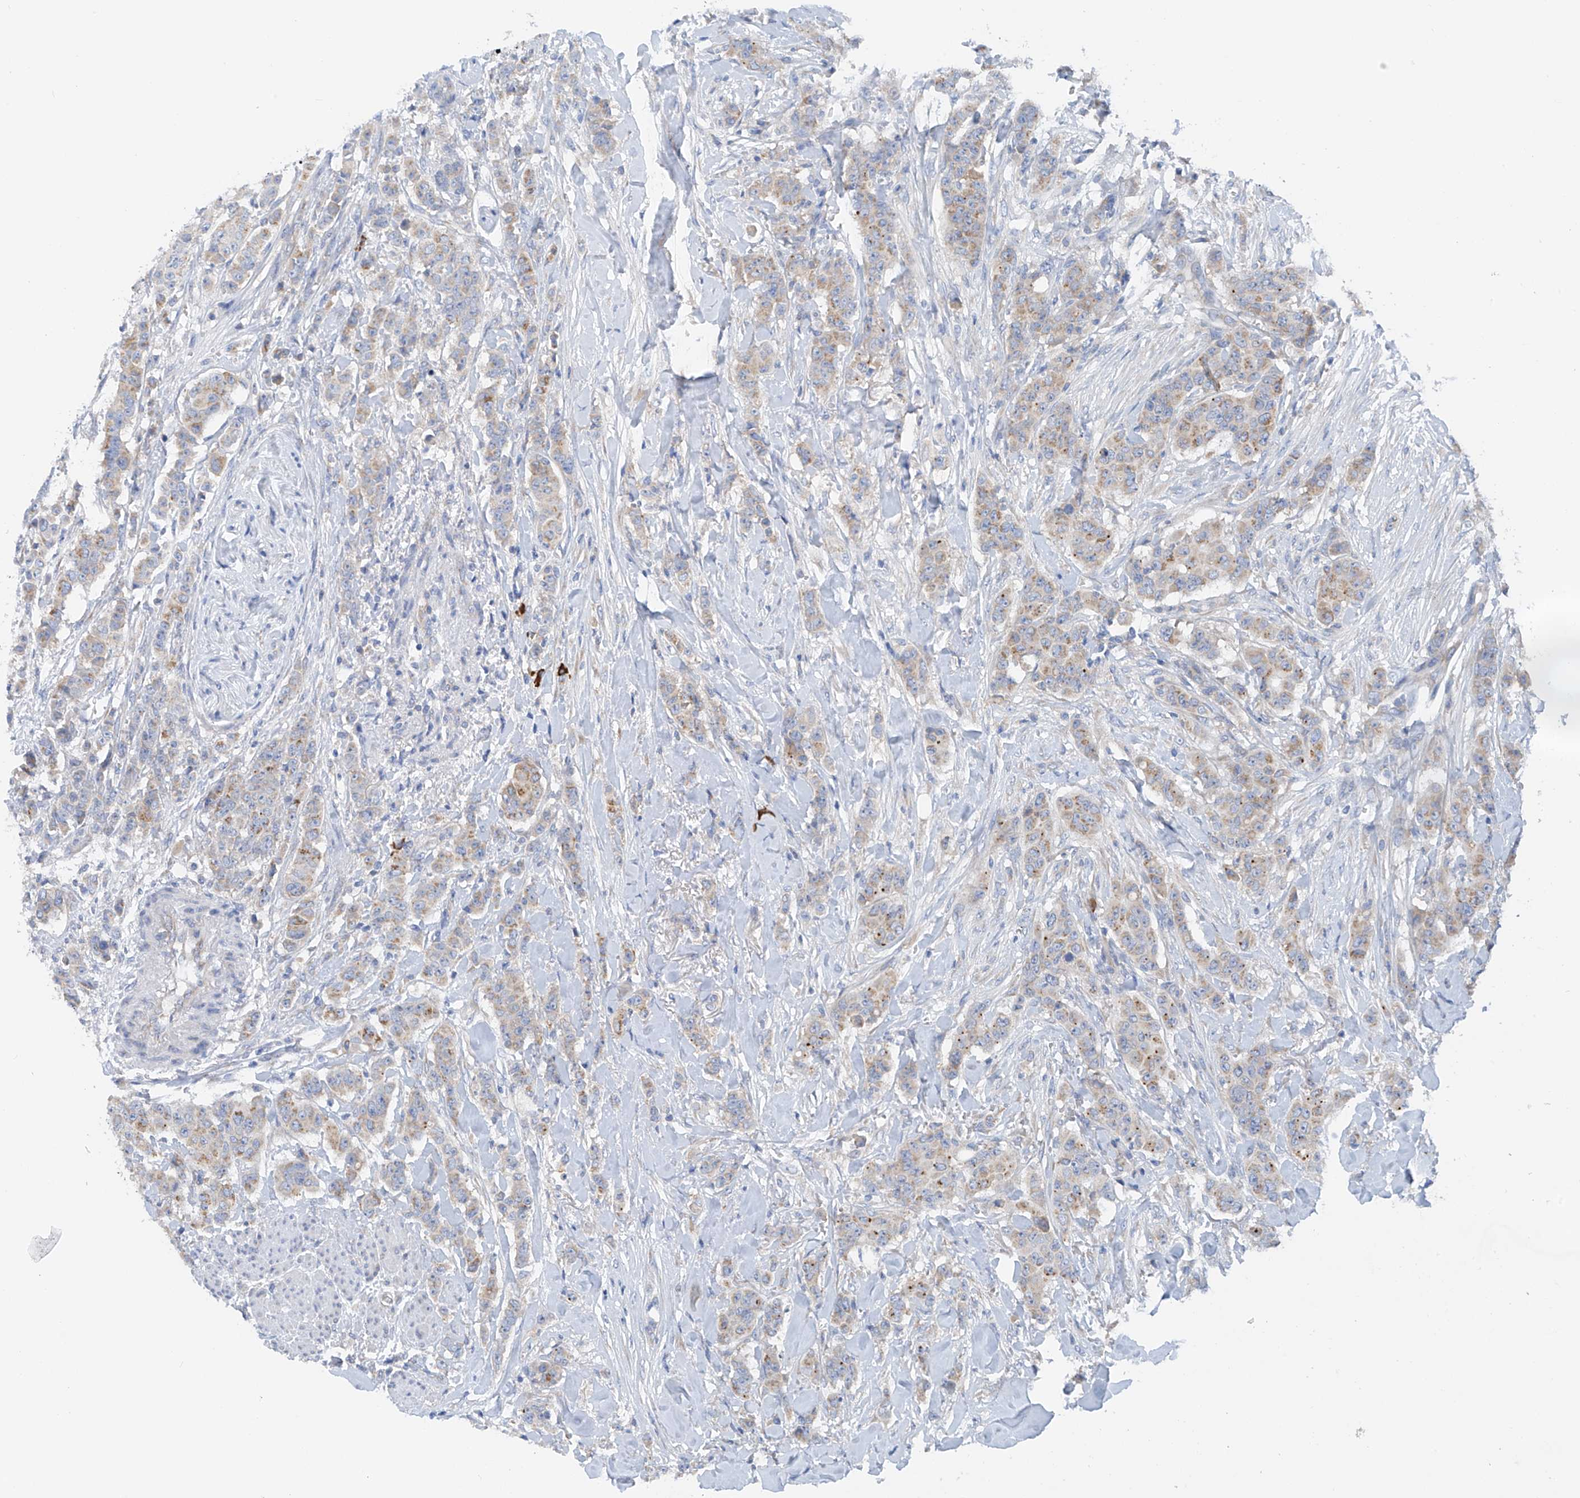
{"staining": {"intensity": "weak", "quantity": "<25%", "location": "cytoplasmic/membranous"}, "tissue": "breast cancer", "cell_type": "Tumor cells", "image_type": "cancer", "snomed": [{"axis": "morphology", "description": "Duct carcinoma"}, {"axis": "topography", "description": "Breast"}], "caption": "IHC histopathology image of neoplastic tissue: breast cancer (infiltrating ductal carcinoma) stained with DAB demonstrates no significant protein expression in tumor cells.", "gene": "SLC5A11", "patient": {"sex": "female", "age": 40}}